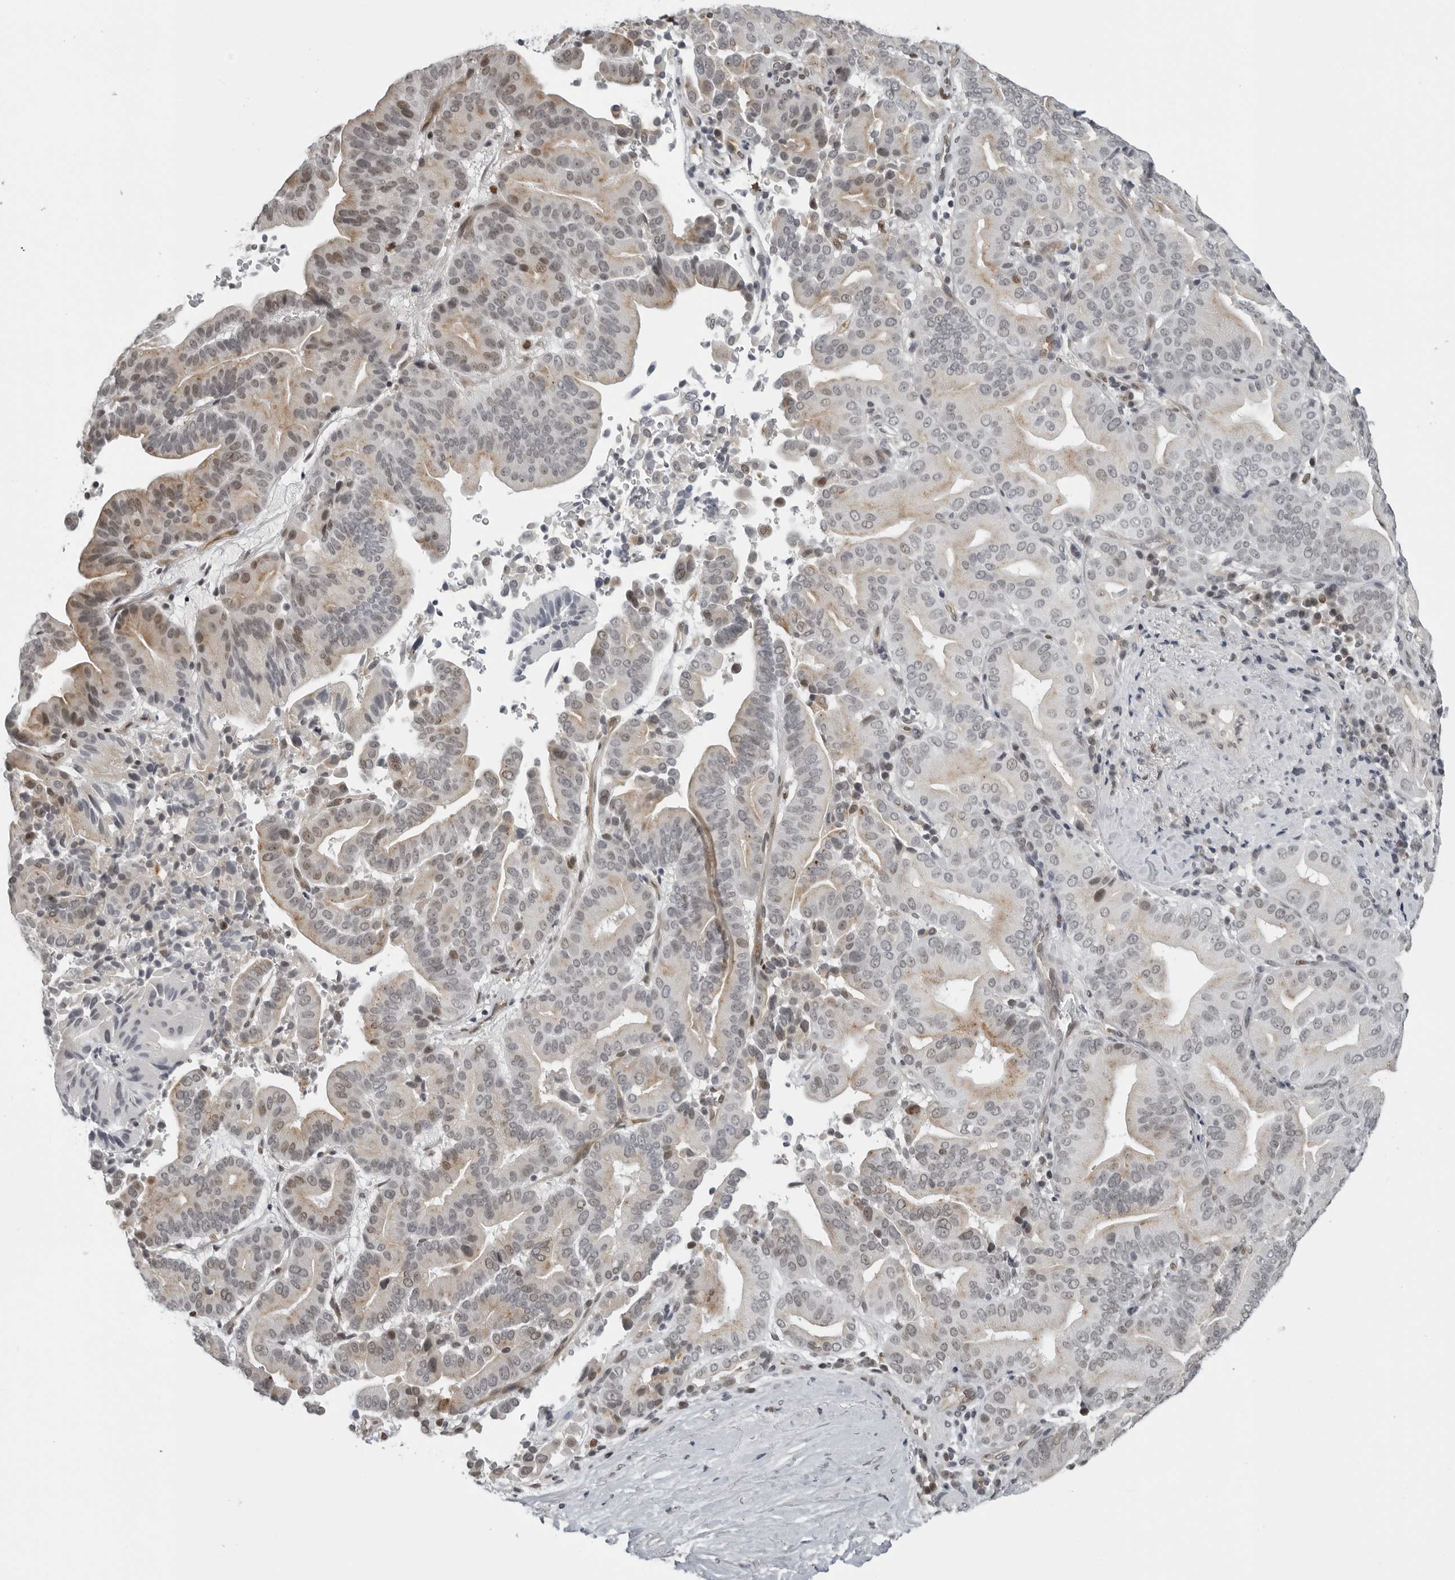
{"staining": {"intensity": "weak", "quantity": "25%-75%", "location": "cytoplasmic/membranous,nuclear"}, "tissue": "liver cancer", "cell_type": "Tumor cells", "image_type": "cancer", "snomed": [{"axis": "morphology", "description": "Cholangiocarcinoma"}, {"axis": "topography", "description": "Liver"}], "caption": "Immunohistochemical staining of liver cholangiocarcinoma demonstrates low levels of weak cytoplasmic/membranous and nuclear expression in approximately 25%-75% of tumor cells. (DAB IHC with brightfield microscopy, high magnification).", "gene": "MAF", "patient": {"sex": "female", "age": 75}}